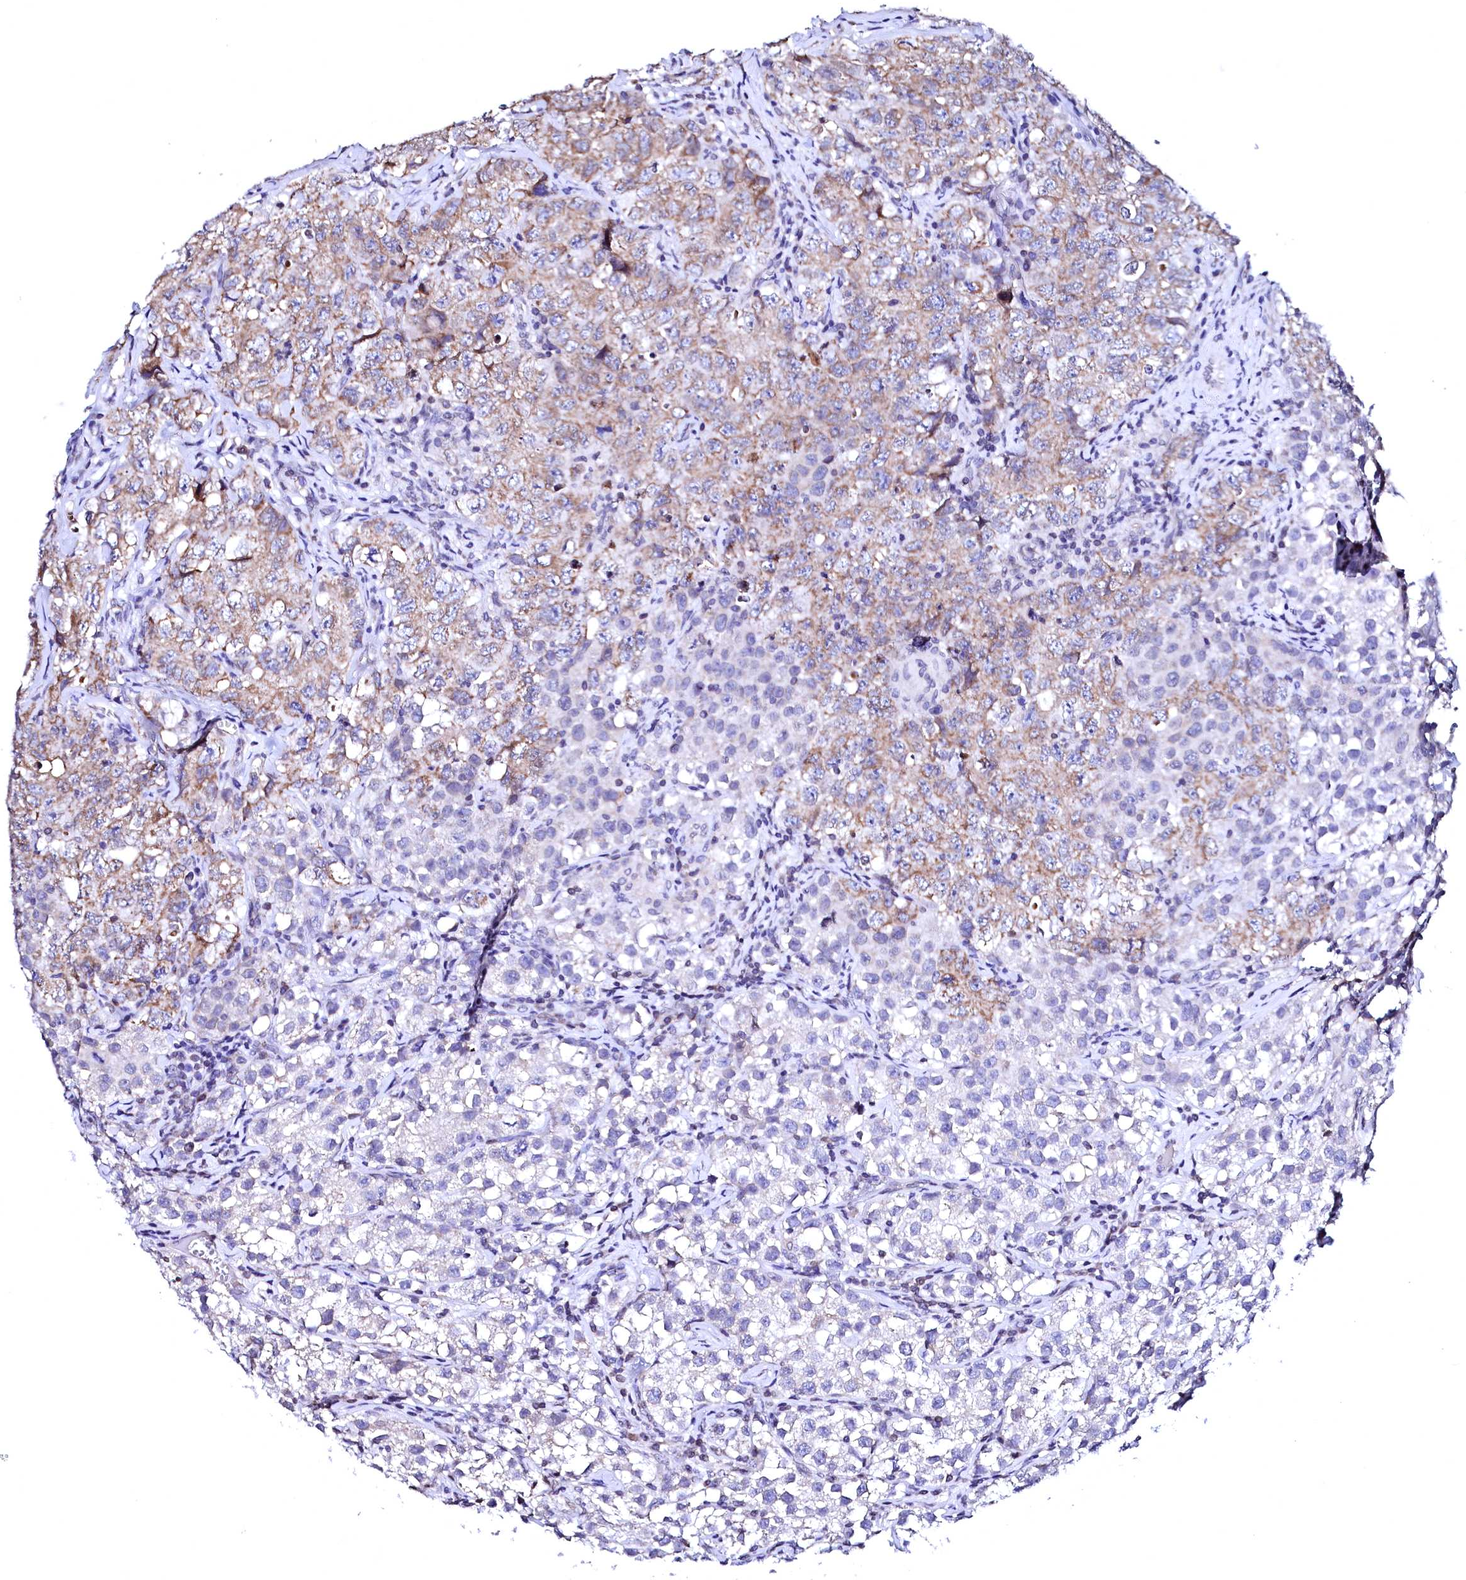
{"staining": {"intensity": "weak", "quantity": "25%-75%", "location": "cytoplasmic/membranous"}, "tissue": "testis cancer", "cell_type": "Tumor cells", "image_type": "cancer", "snomed": [{"axis": "morphology", "description": "Seminoma, NOS"}, {"axis": "morphology", "description": "Carcinoma, Embryonal, NOS"}, {"axis": "topography", "description": "Testis"}], "caption": "A high-resolution image shows immunohistochemistry (IHC) staining of testis cancer (embryonal carcinoma), which reveals weak cytoplasmic/membranous positivity in about 25%-75% of tumor cells.", "gene": "HAND1", "patient": {"sex": "male", "age": 43}}